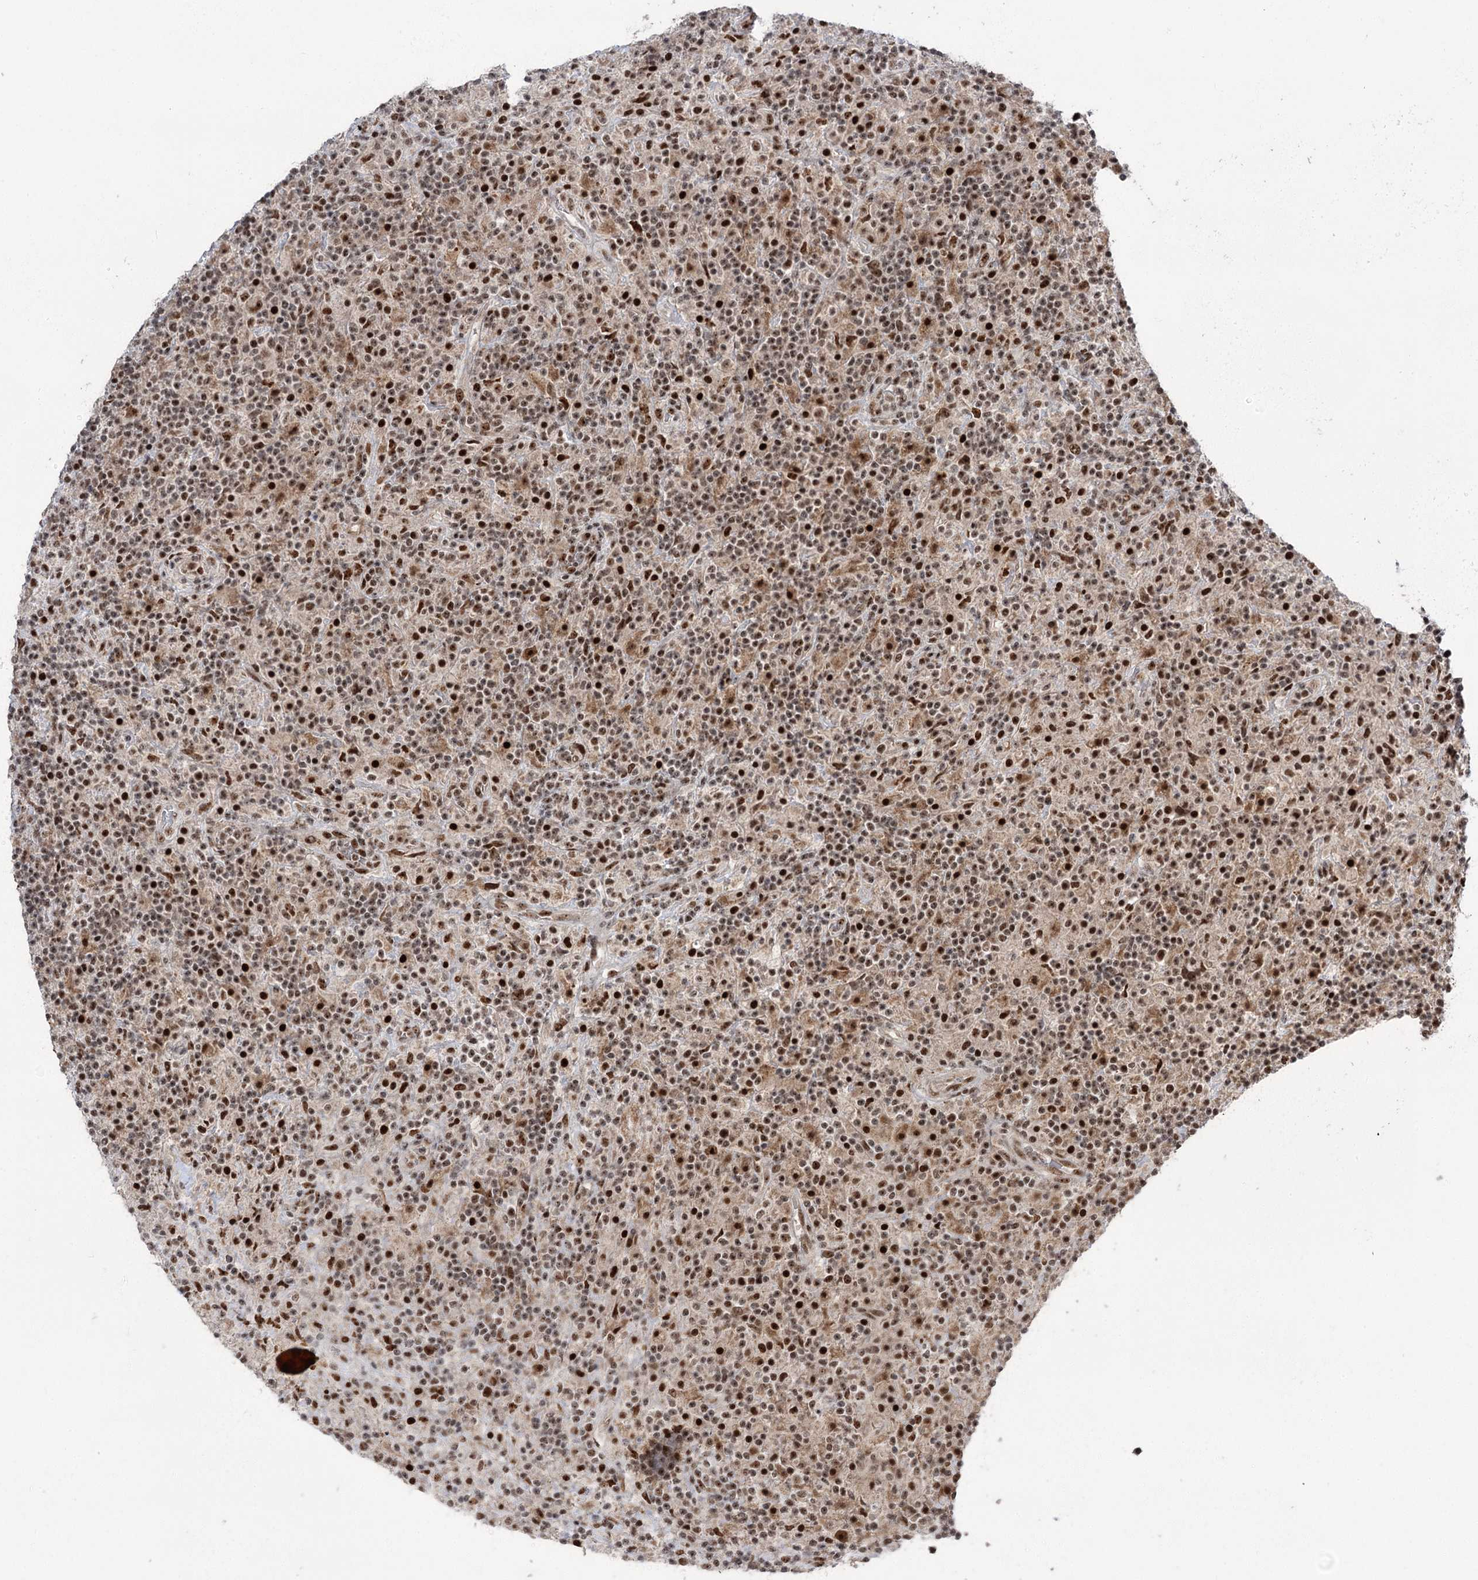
{"staining": {"intensity": "moderate", "quantity": "25%-75%", "location": "nuclear"}, "tissue": "lymphoma", "cell_type": "Tumor cells", "image_type": "cancer", "snomed": [{"axis": "morphology", "description": "Hodgkin's disease, NOS"}, {"axis": "topography", "description": "Lymph node"}], "caption": "Lymphoma was stained to show a protein in brown. There is medium levels of moderate nuclear expression in approximately 25%-75% of tumor cells.", "gene": "ERCC3", "patient": {"sex": "male", "age": 70}}